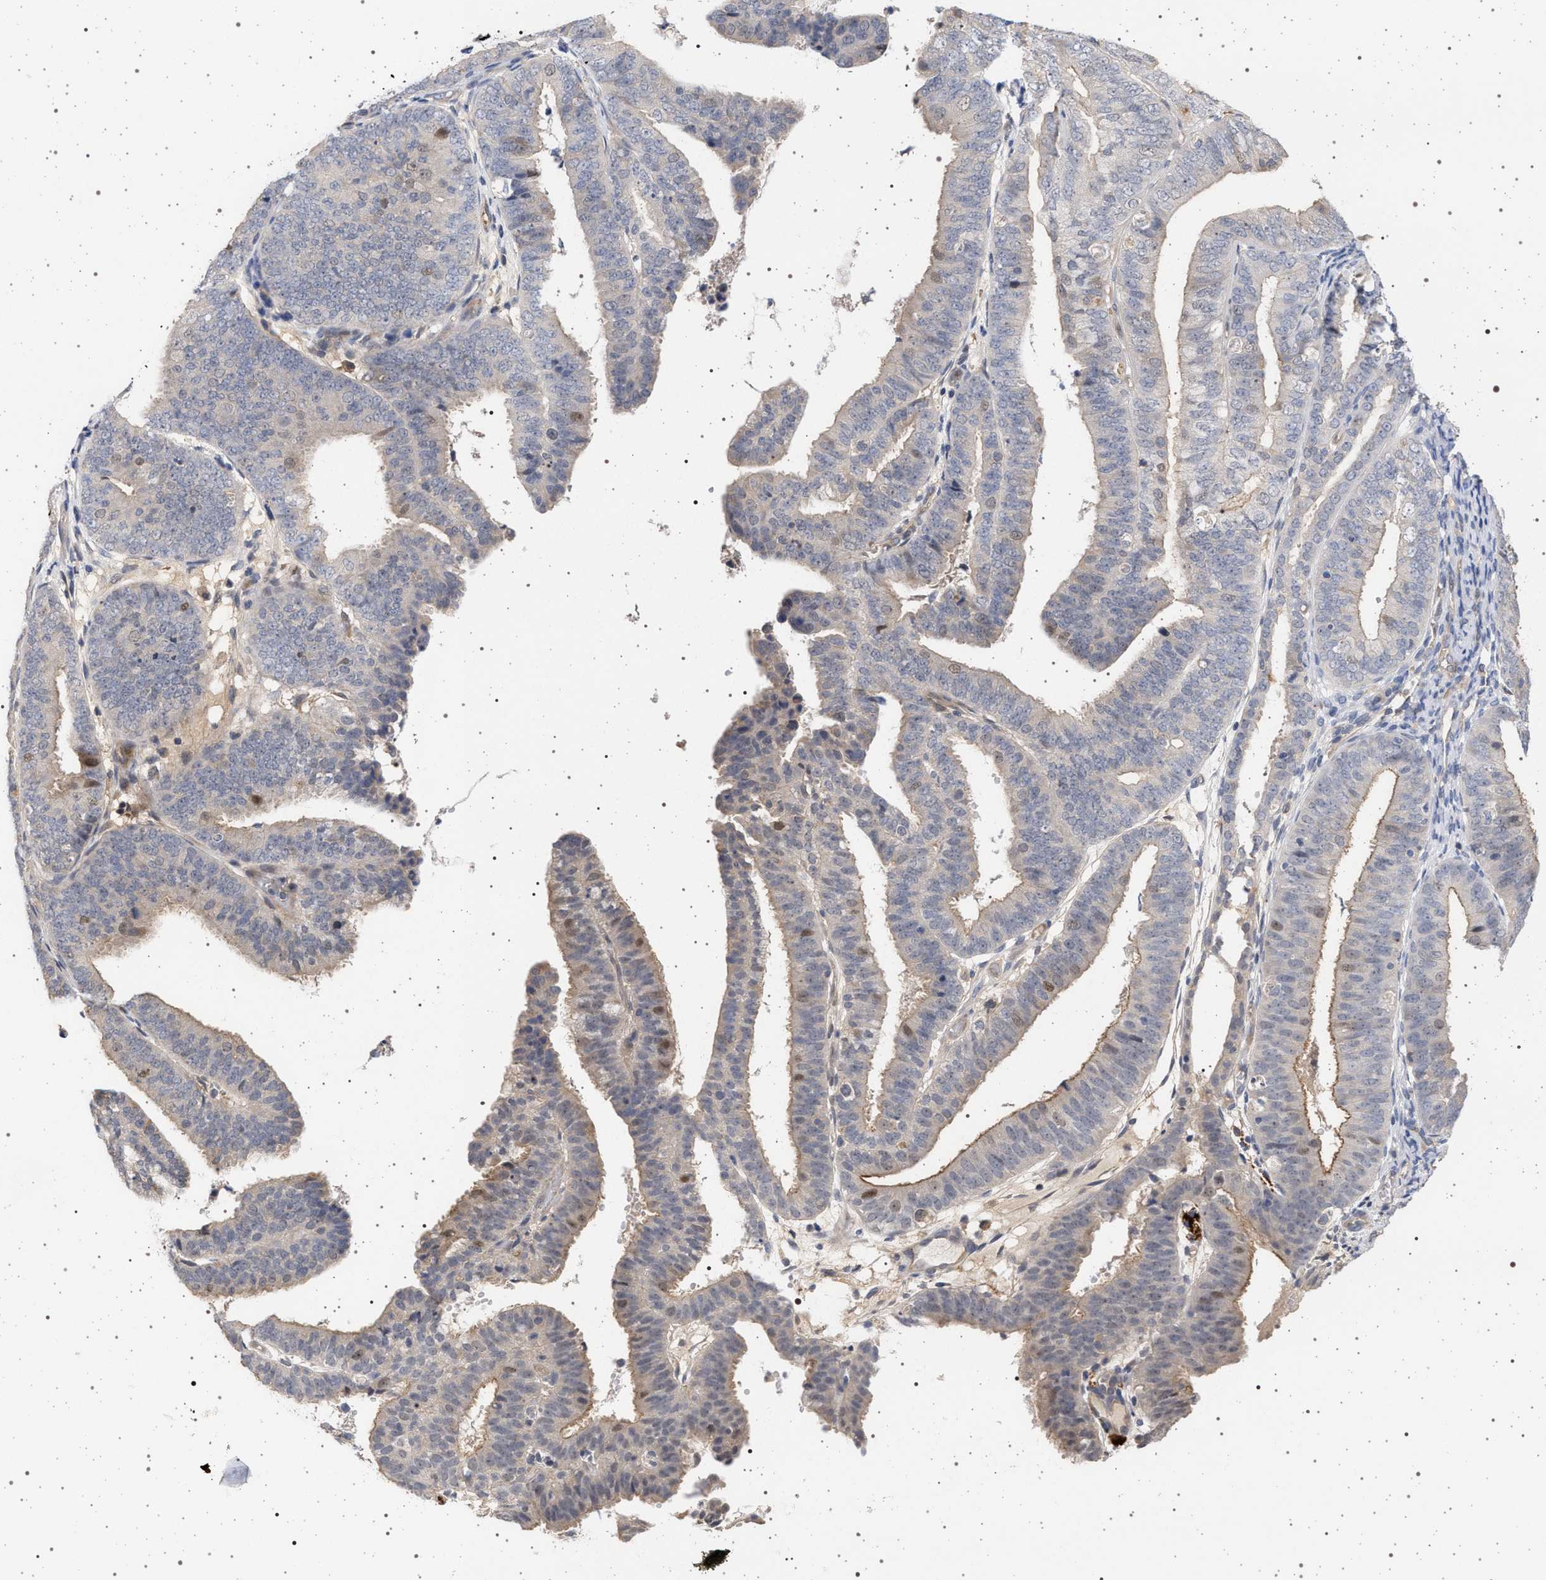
{"staining": {"intensity": "weak", "quantity": "<25%", "location": "cytoplasmic/membranous,nuclear"}, "tissue": "endometrial cancer", "cell_type": "Tumor cells", "image_type": "cancer", "snomed": [{"axis": "morphology", "description": "Adenocarcinoma, NOS"}, {"axis": "topography", "description": "Endometrium"}], "caption": "Protein analysis of endometrial cancer demonstrates no significant staining in tumor cells. The staining was performed using DAB (3,3'-diaminobenzidine) to visualize the protein expression in brown, while the nuclei were stained in blue with hematoxylin (Magnification: 20x).", "gene": "RBM48", "patient": {"sex": "female", "age": 63}}